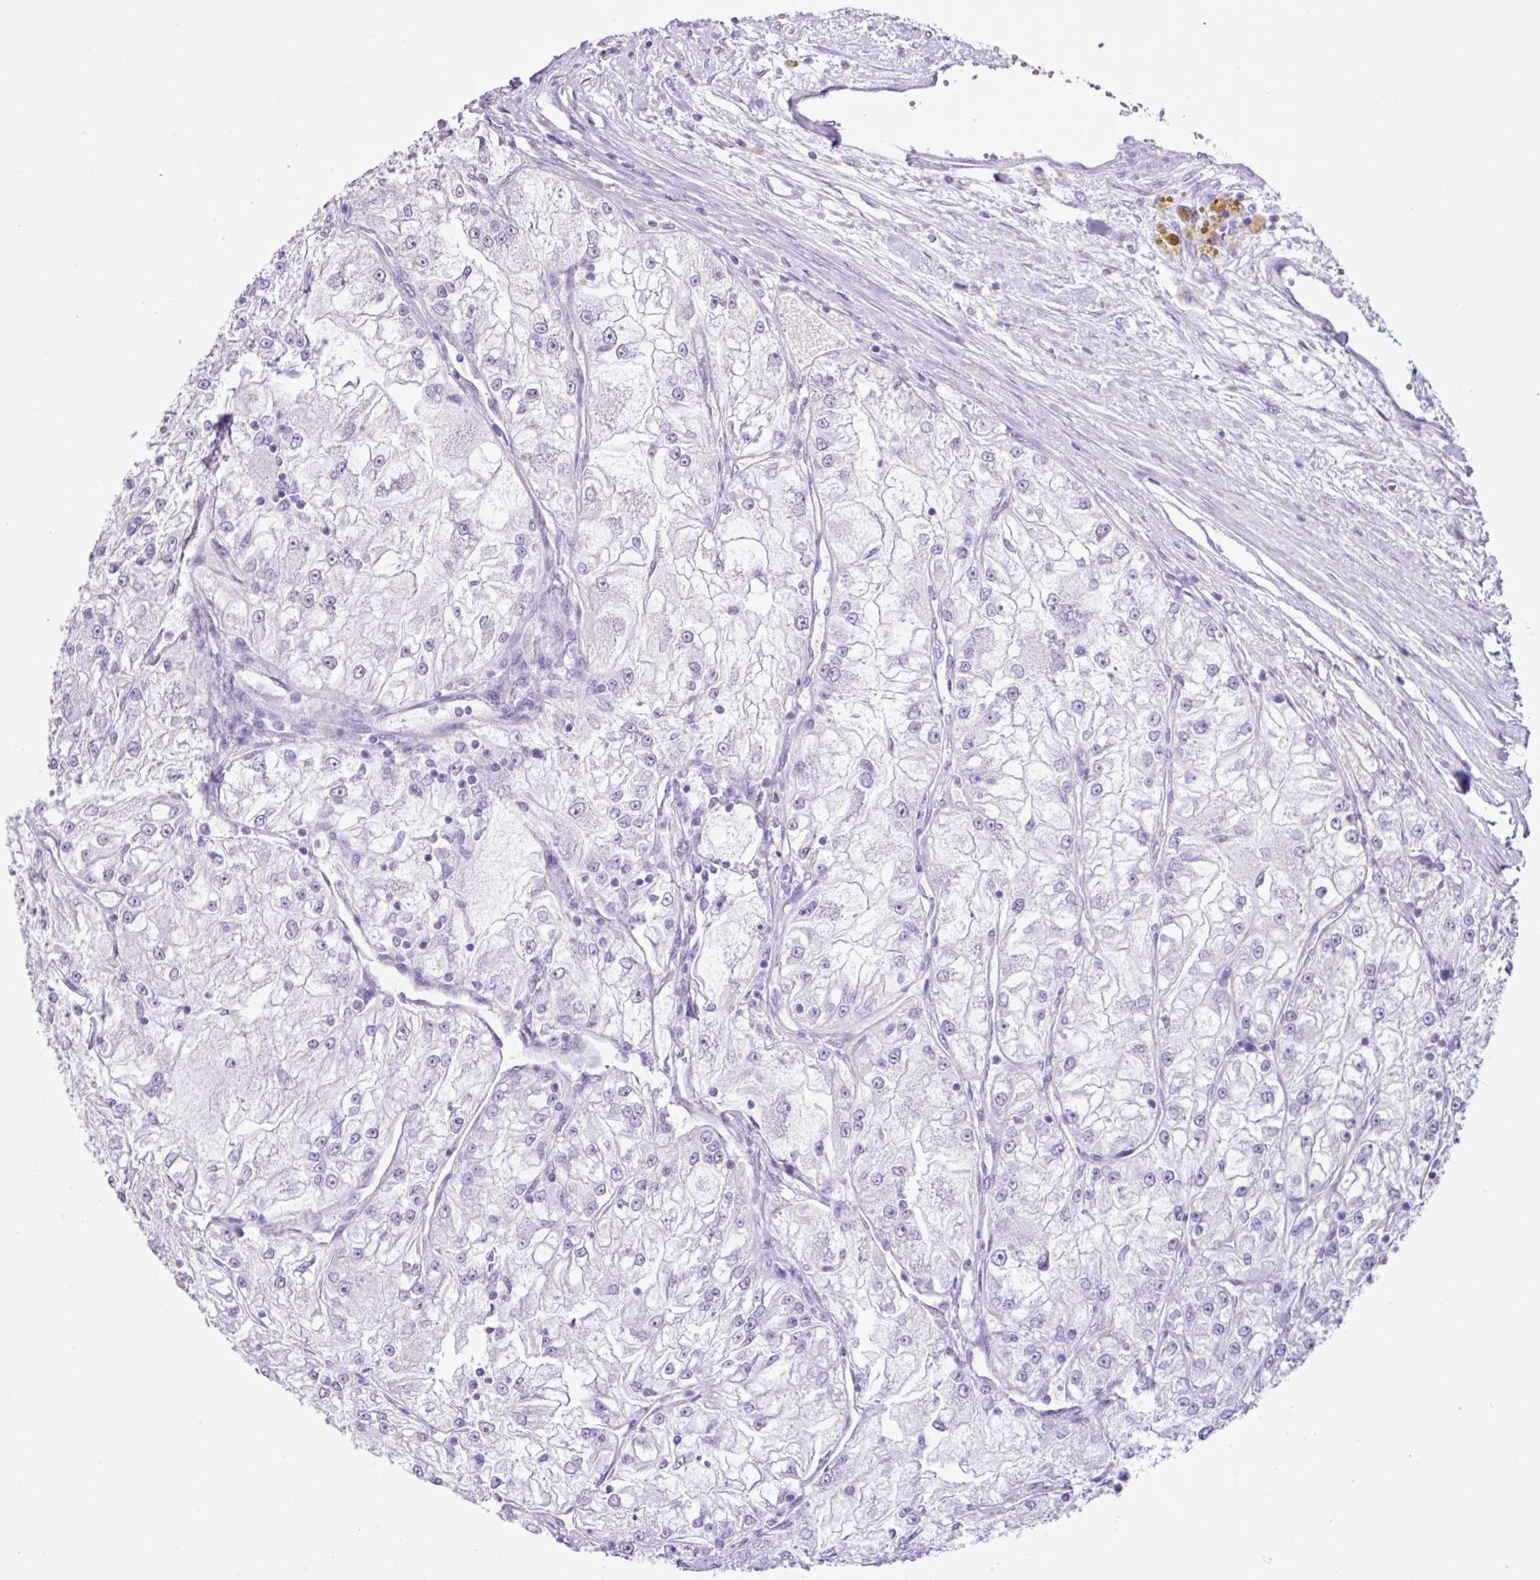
{"staining": {"intensity": "negative", "quantity": "none", "location": "none"}, "tissue": "renal cancer", "cell_type": "Tumor cells", "image_type": "cancer", "snomed": [{"axis": "morphology", "description": "Adenocarcinoma, NOS"}, {"axis": "topography", "description": "Kidney"}], "caption": "Human renal cancer stained for a protein using immunohistochemistry reveals no staining in tumor cells.", "gene": "ZSCAN5A", "patient": {"sex": "female", "age": 72}}